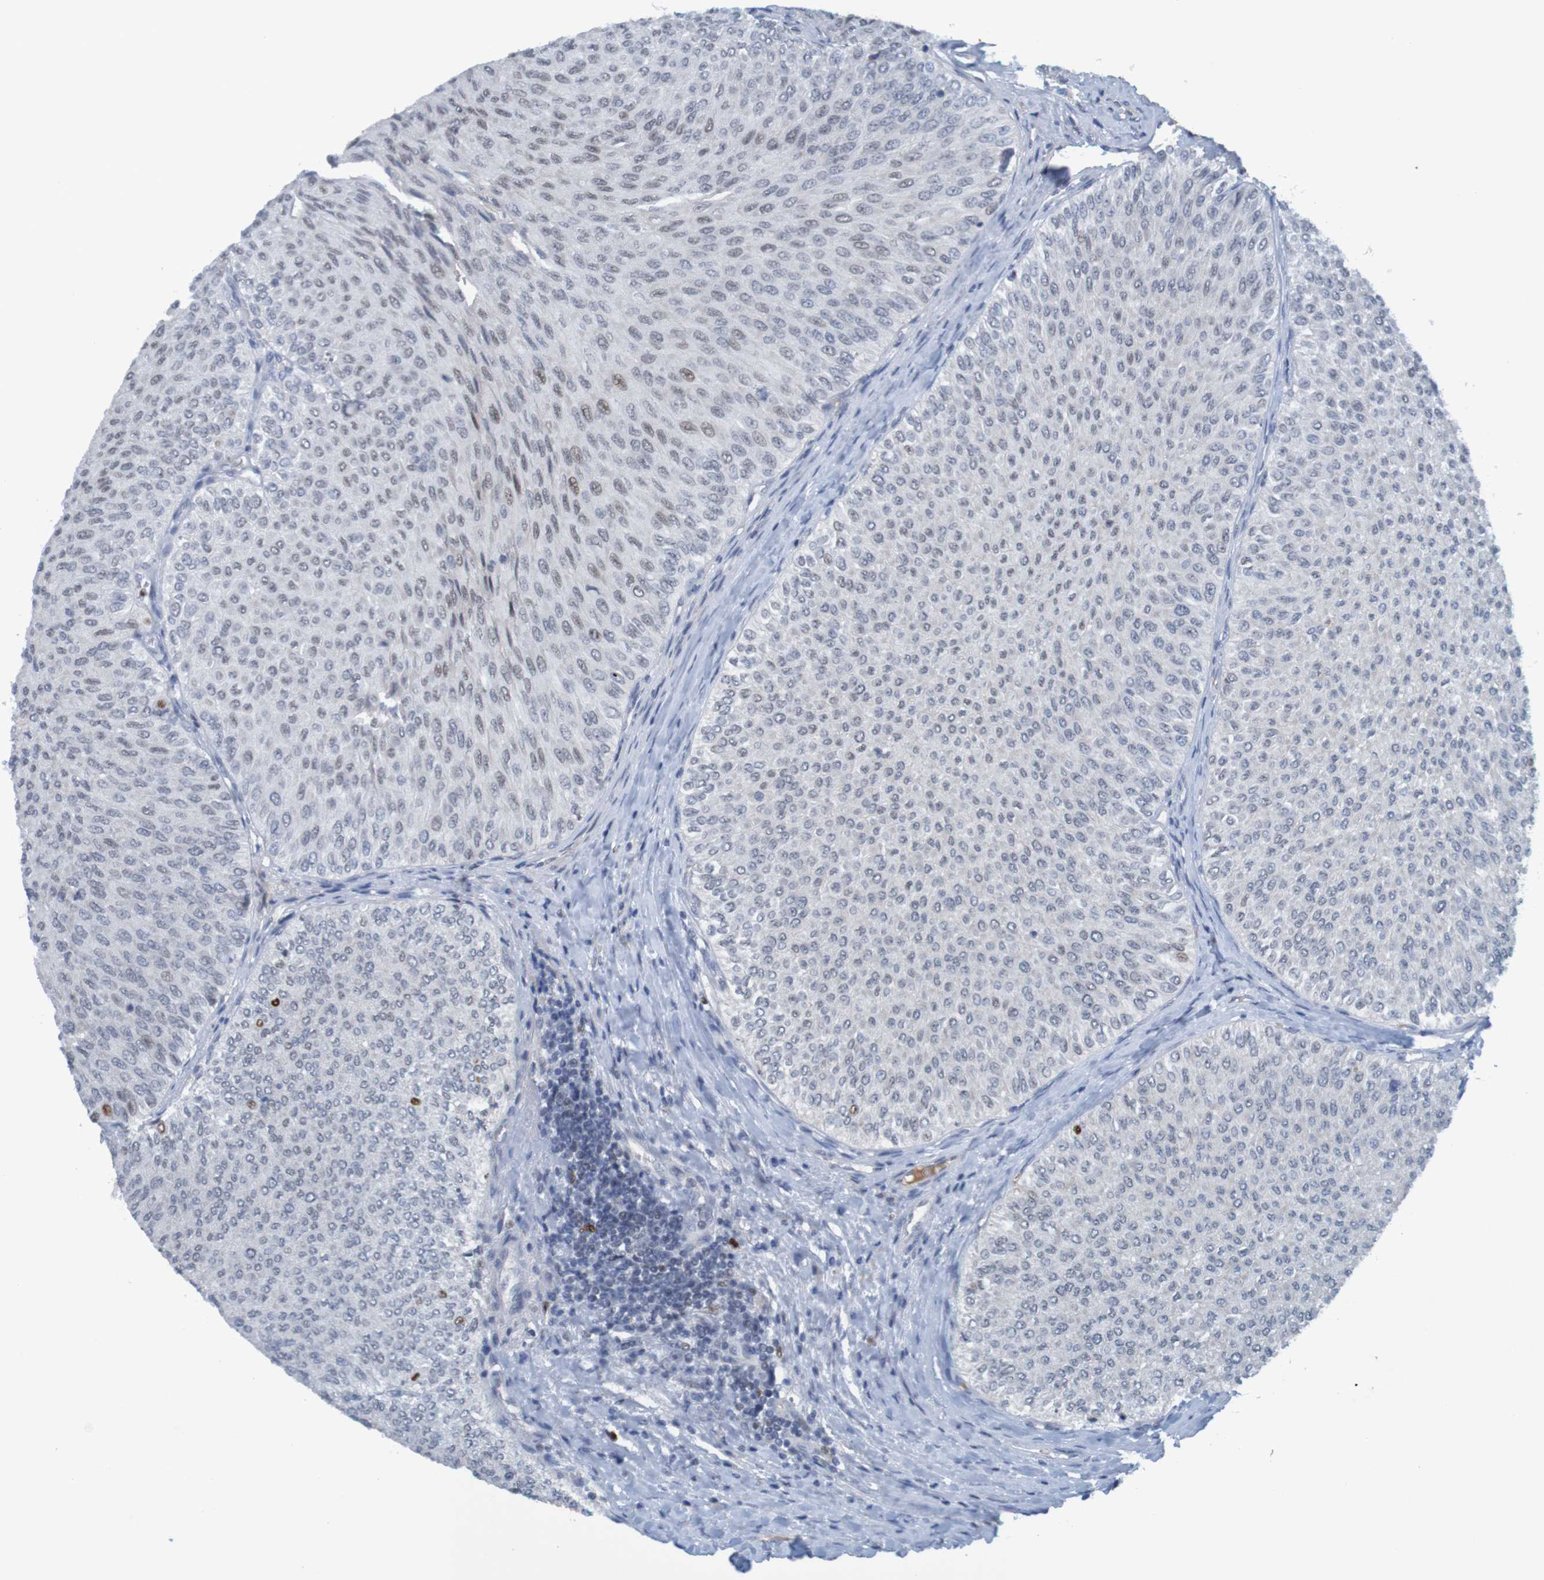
{"staining": {"intensity": "negative", "quantity": "none", "location": "none"}, "tissue": "urothelial cancer", "cell_type": "Tumor cells", "image_type": "cancer", "snomed": [{"axis": "morphology", "description": "Urothelial carcinoma, Low grade"}, {"axis": "topography", "description": "Urinary bladder"}], "caption": "The photomicrograph shows no significant staining in tumor cells of urothelial cancer. The staining was performed using DAB to visualize the protein expression in brown, while the nuclei were stained in blue with hematoxylin (Magnification: 20x).", "gene": "USP36", "patient": {"sex": "male", "age": 78}}